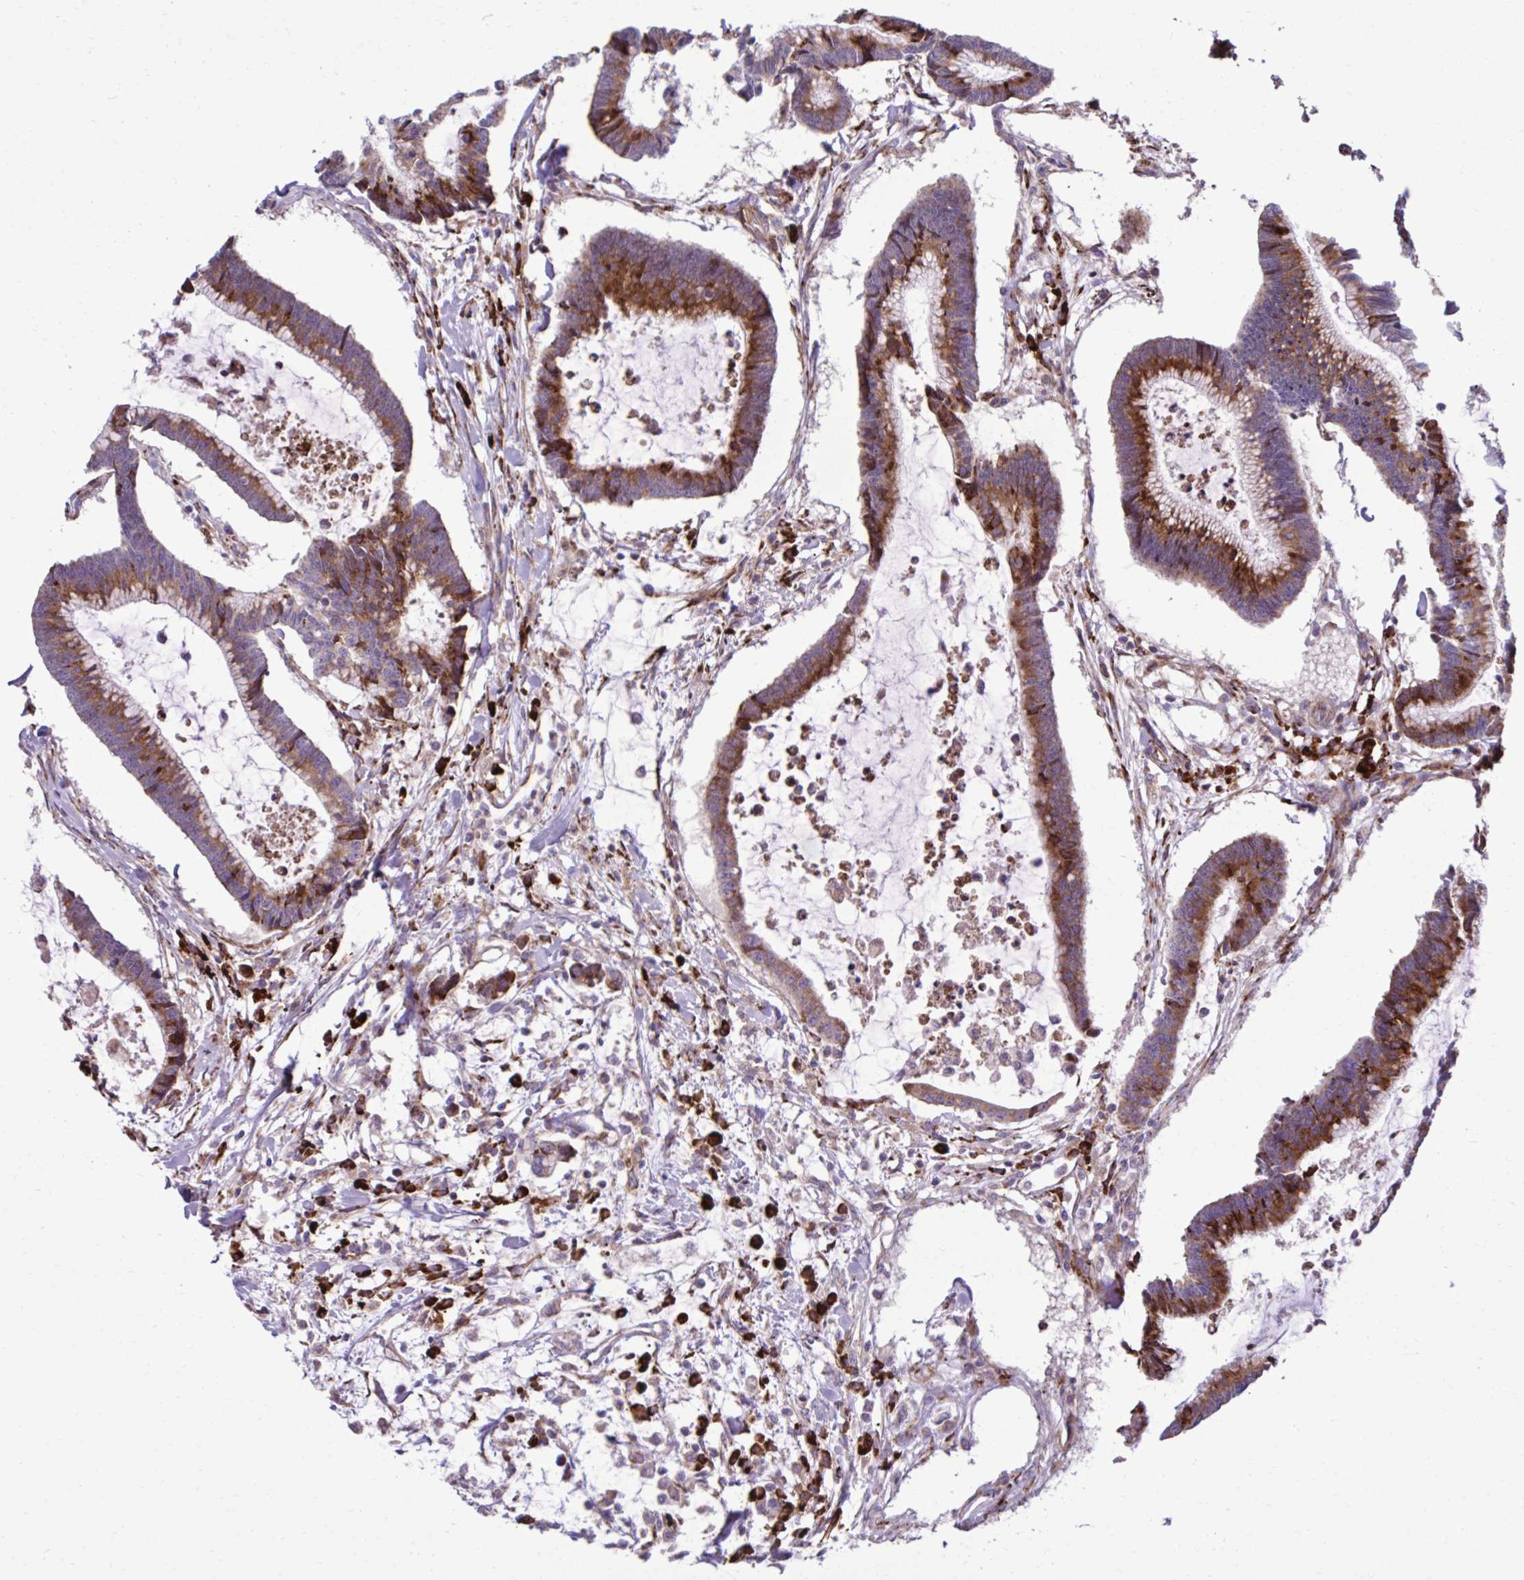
{"staining": {"intensity": "strong", "quantity": ">75%", "location": "cytoplasmic/membranous"}, "tissue": "colorectal cancer", "cell_type": "Tumor cells", "image_type": "cancer", "snomed": [{"axis": "morphology", "description": "Adenocarcinoma, NOS"}, {"axis": "topography", "description": "Colon"}], "caption": "A micrograph of human colorectal cancer (adenocarcinoma) stained for a protein exhibits strong cytoplasmic/membranous brown staining in tumor cells.", "gene": "LIMS1", "patient": {"sex": "female", "age": 78}}